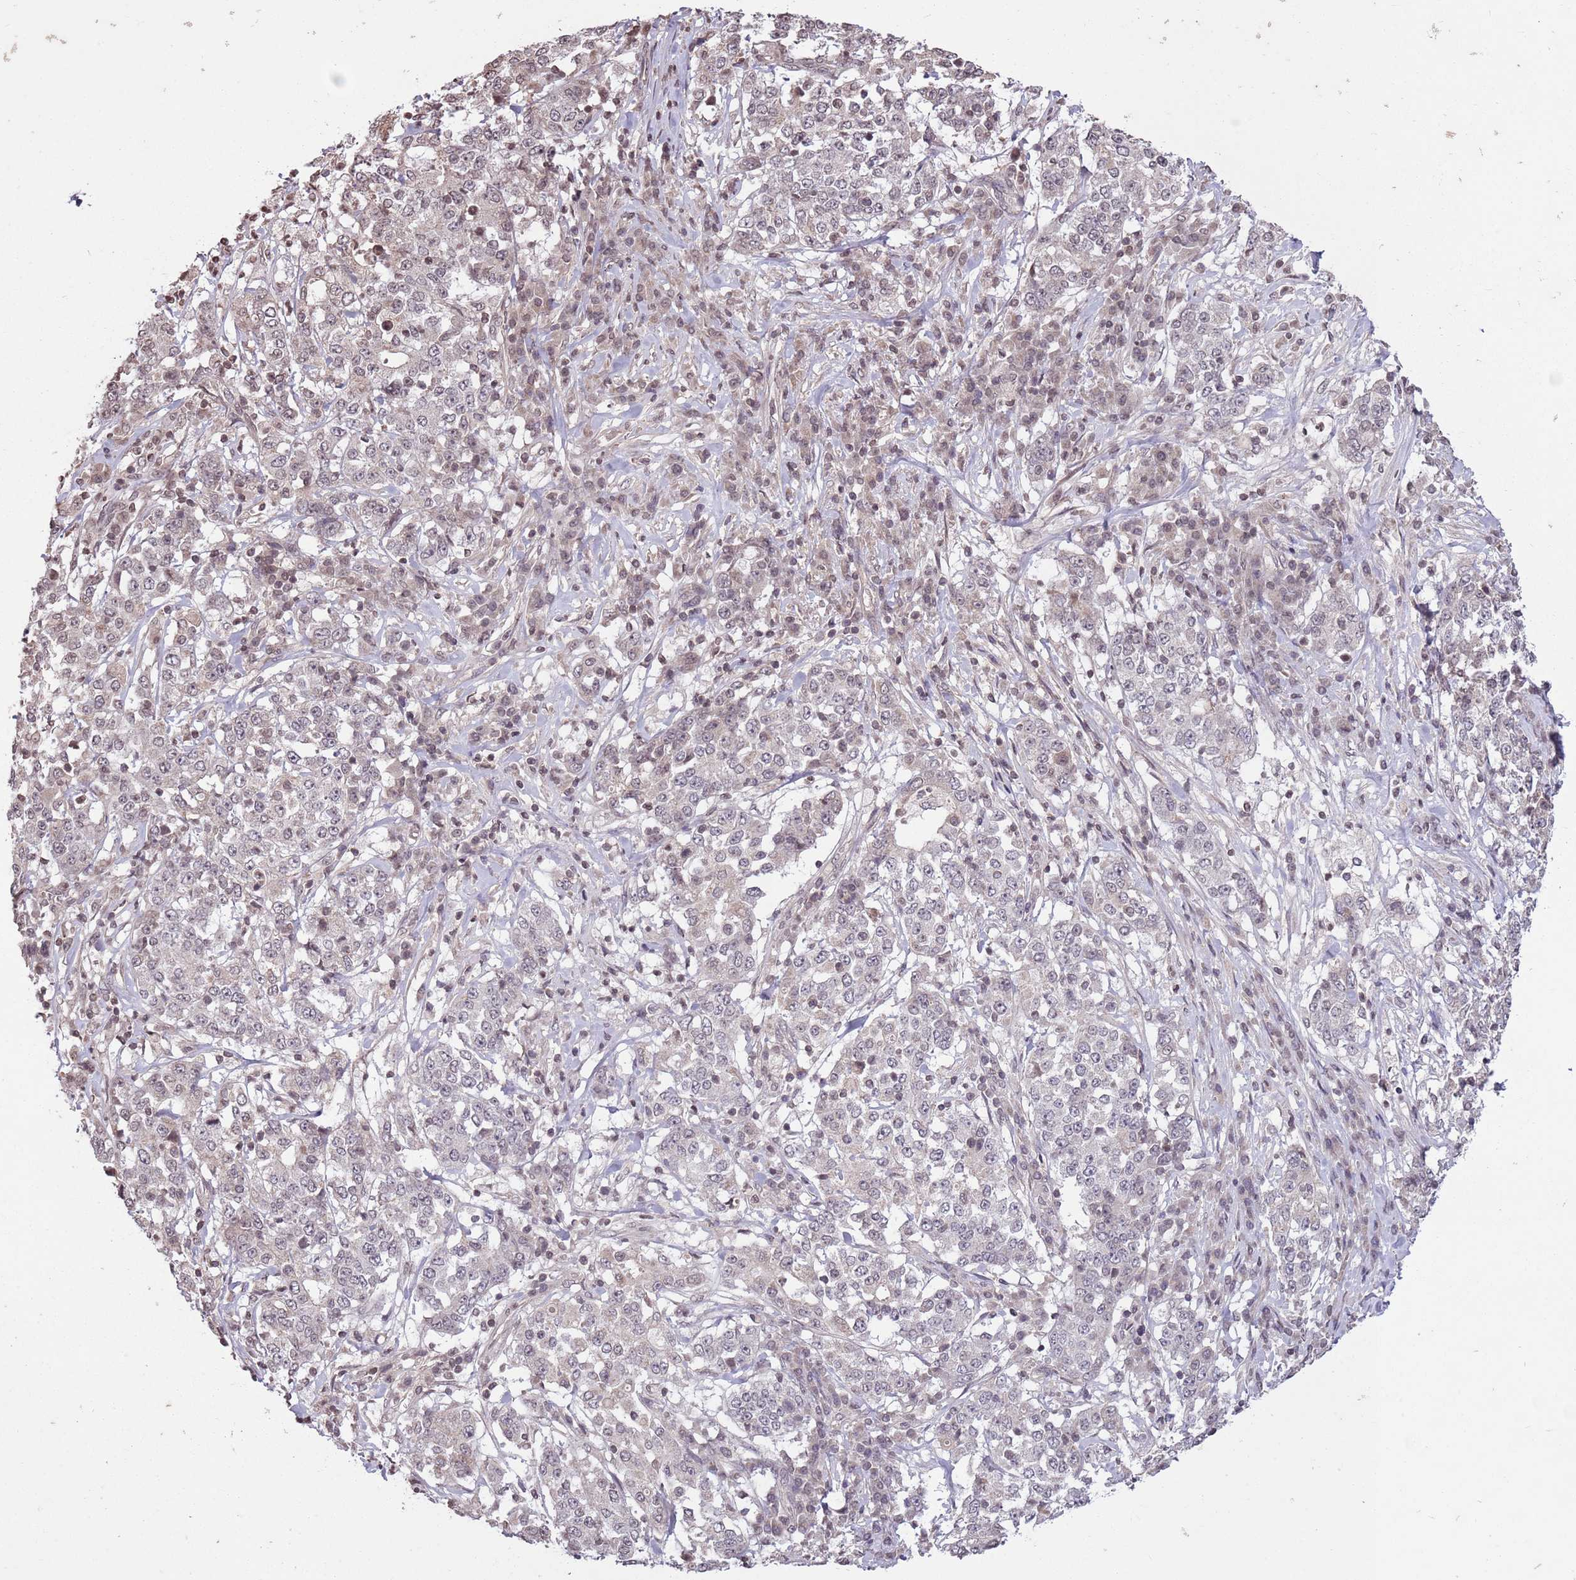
{"staining": {"intensity": "weak", "quantity": "<25%", "location": "nuclear"}, "tissue": "stomach cancer", "cell_type": "Tumor cells", "image_type": "cancer", "snomed": [{"axis": "morphology", "description": "Adenocarcinoma, NOS"}, {"axis": "topography", "description": "Stomach"}], "caption": "A photomicrograph of human stomach cancer is negative for staining in tumor cells.", "gene": "CAPN9", "patient": {"sex": "male", "age": 59}}